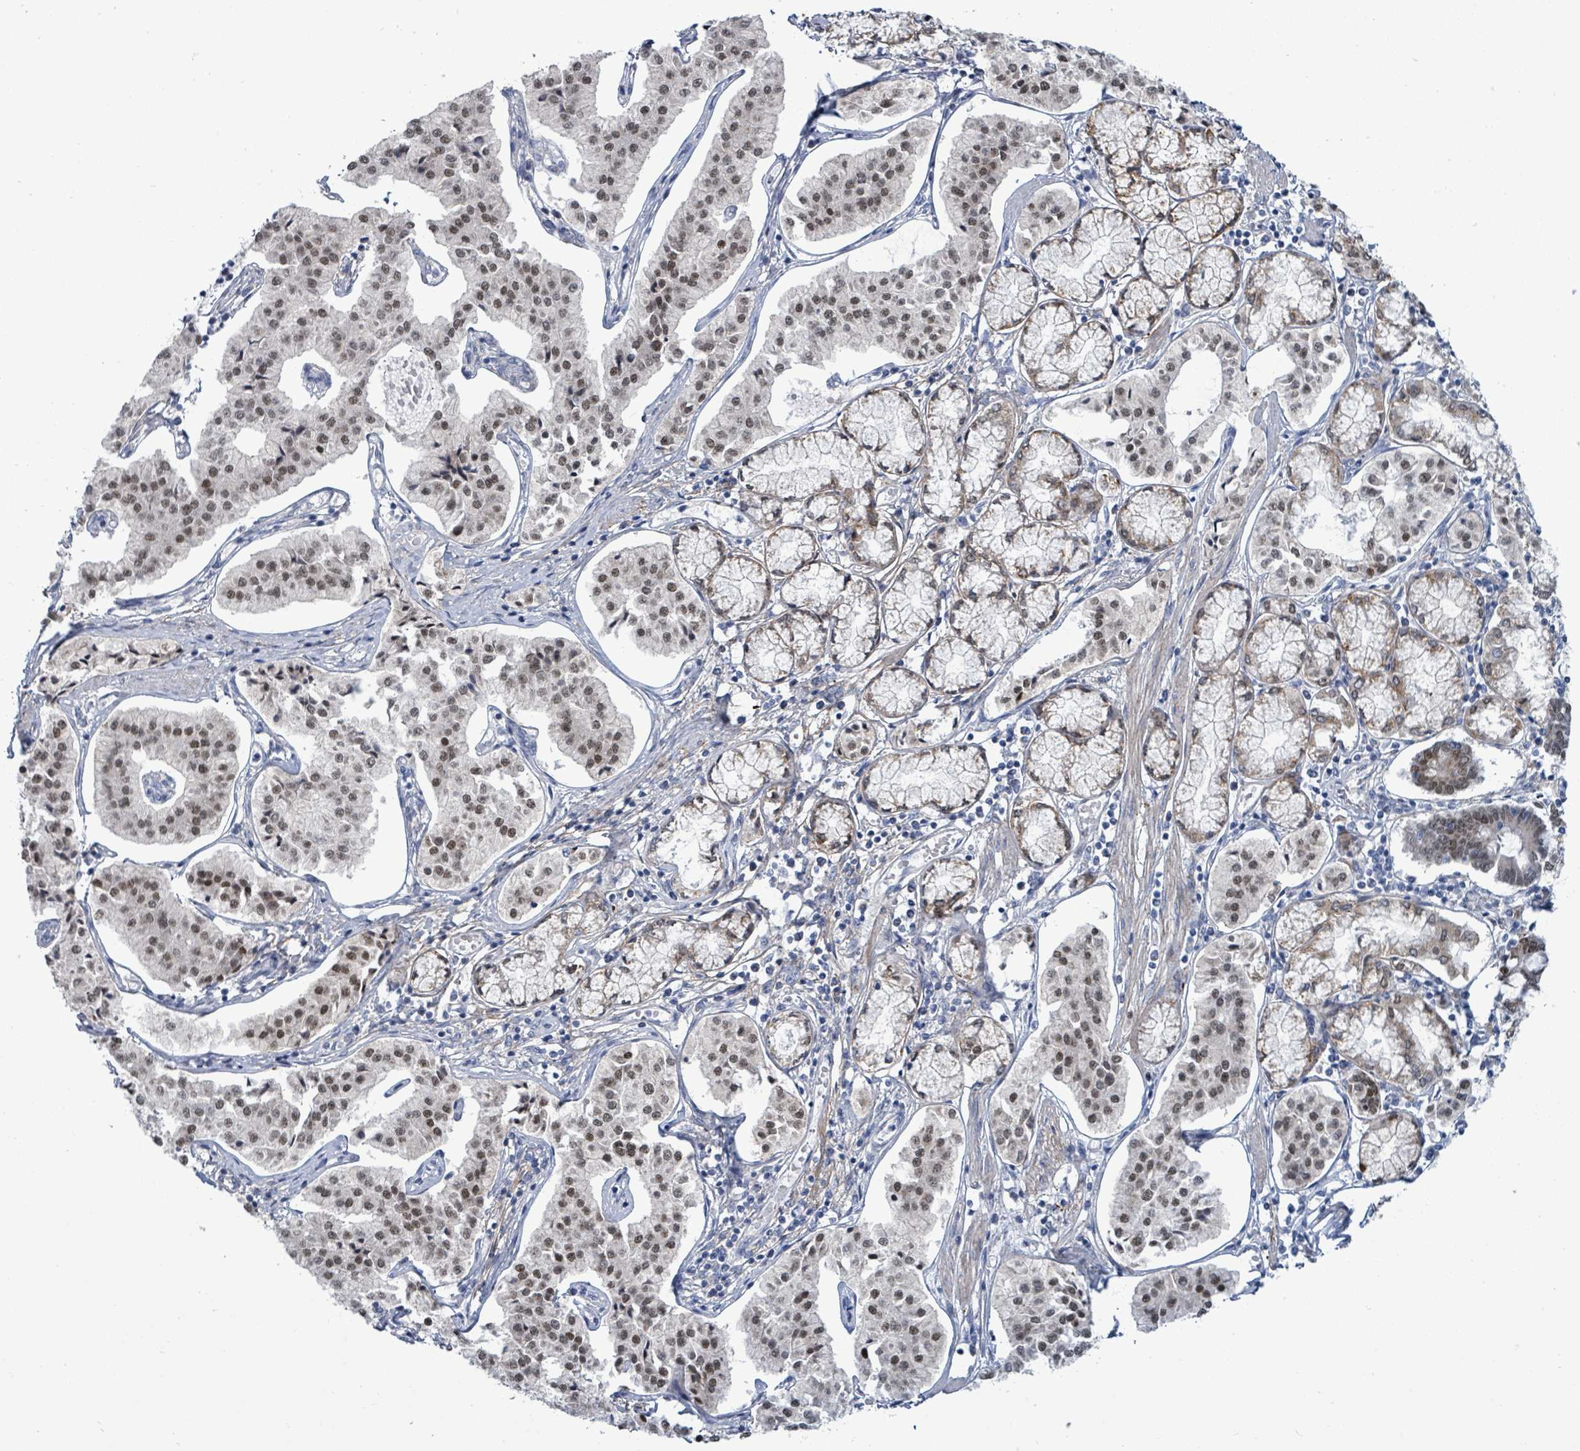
{"staining": {"intensity": "moderate", "quantity": ">75%", "location": "nuclear"}, "tissue": "pancreatic cancer", "cell_type": "Tumor cells", "image_type": "cancer", "snomed": [{"axis": "morphology", "description": "Adenocarcinoma, NOS"}, {"axis": "topography", "description": "Pancreas"}], "caption": "IHC (DAB (3,3'-diaminobenzidine)) staining of pancreatic adenocarcinoma demonstrates moderate nuclear protein positivity in approximately >75% of tumor cells. Immunohistochemistry (ihc) stains the protein of interest in brown and the nuclei are stained blue.", "gene": "ZFPM1", "patient": {"sex": "female", "age": 50}}